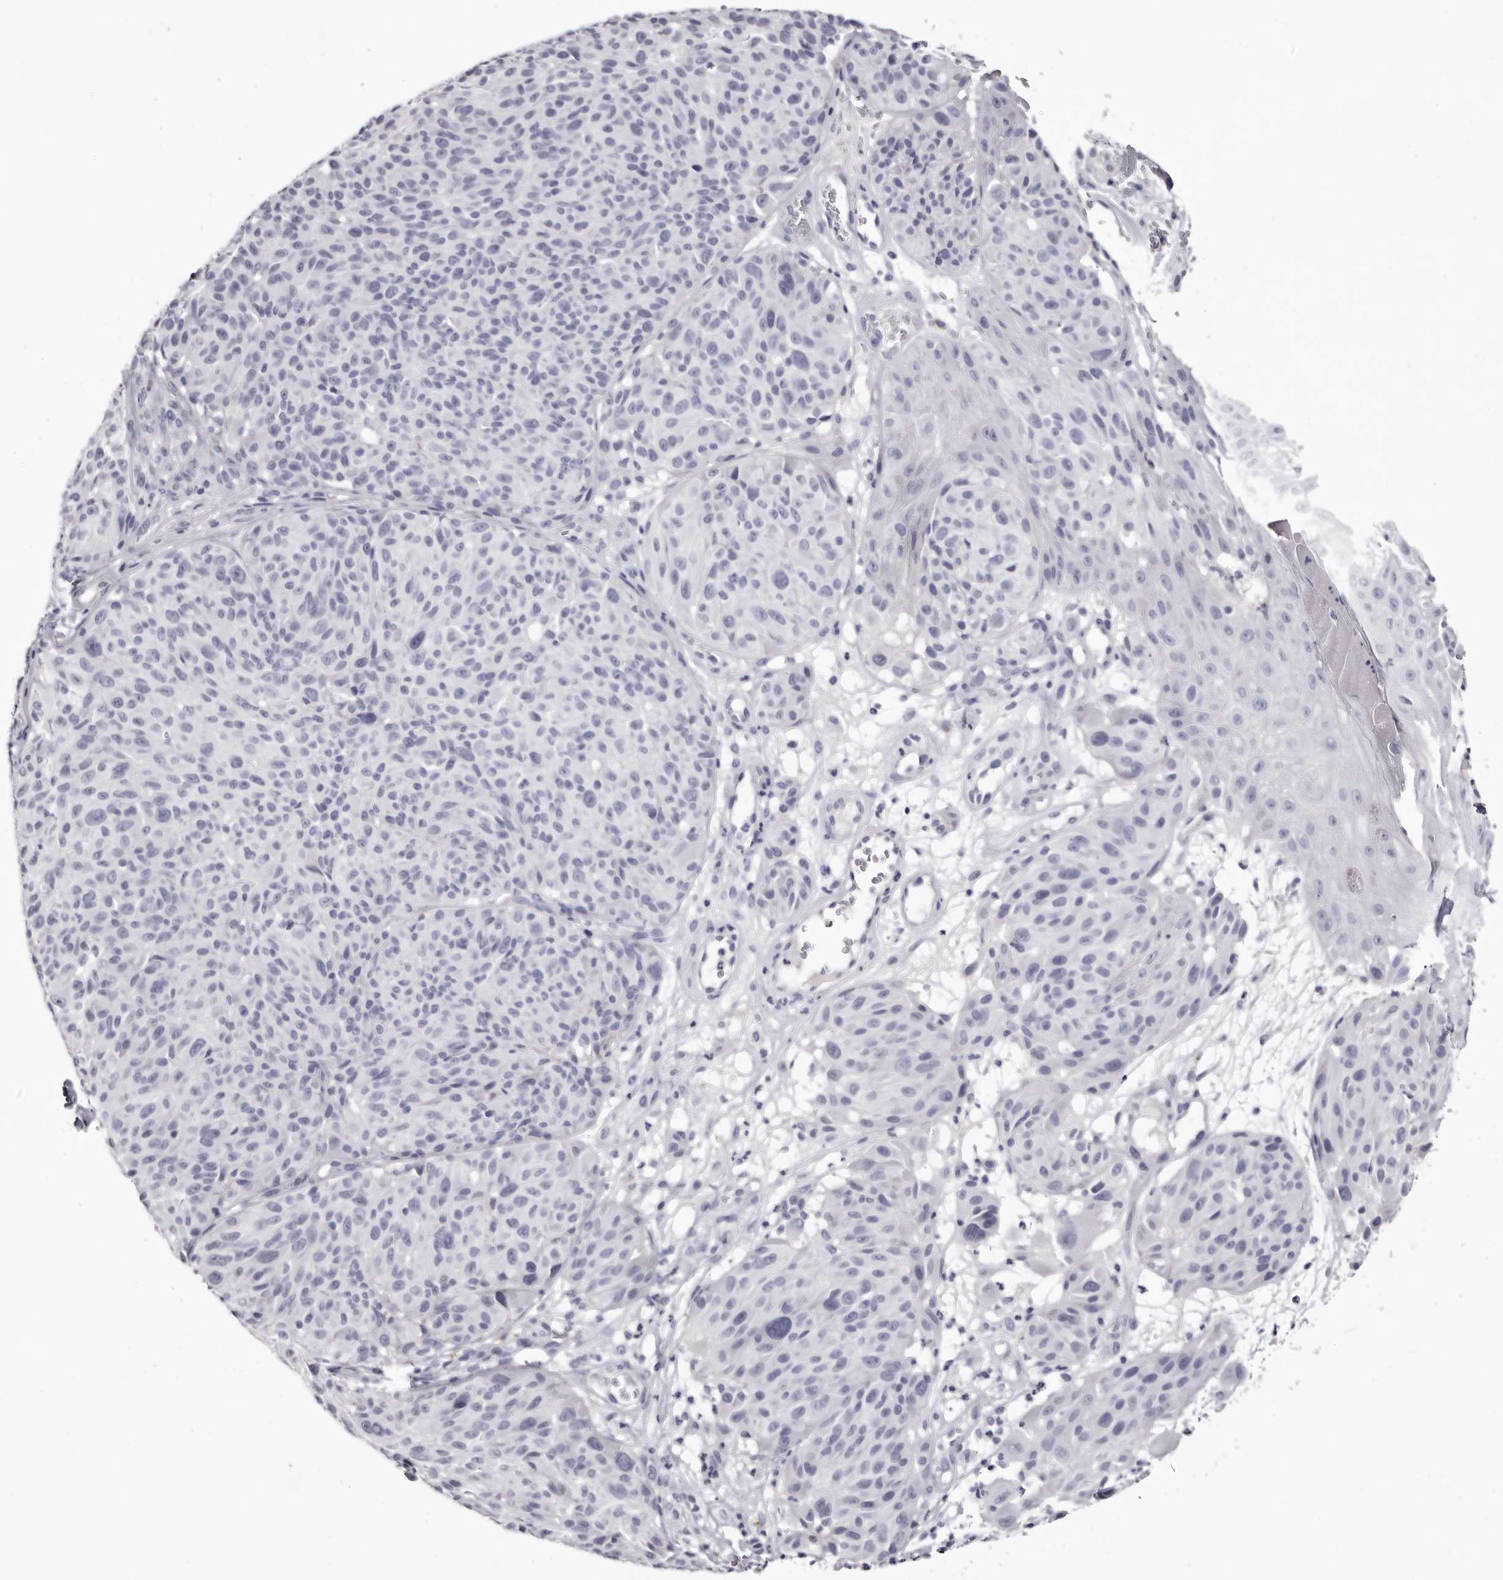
{"staining": {"intensity": "negative", "quantity": "none", "location": "none"}, "tissue": "melanoma", "cell_type": "Tumor cells", "image_type": "cancer", "snomed": [{"axis": "morphology", "description": "Malignant melanoma, NOS"}, {"axis": "topography", "description": "Skin"}], "caption": "Protein analysis of melanoma displays no significant positivity in tumor cells.", "gene": "CA6", "patient": {"sex": "male", "age": 83}}